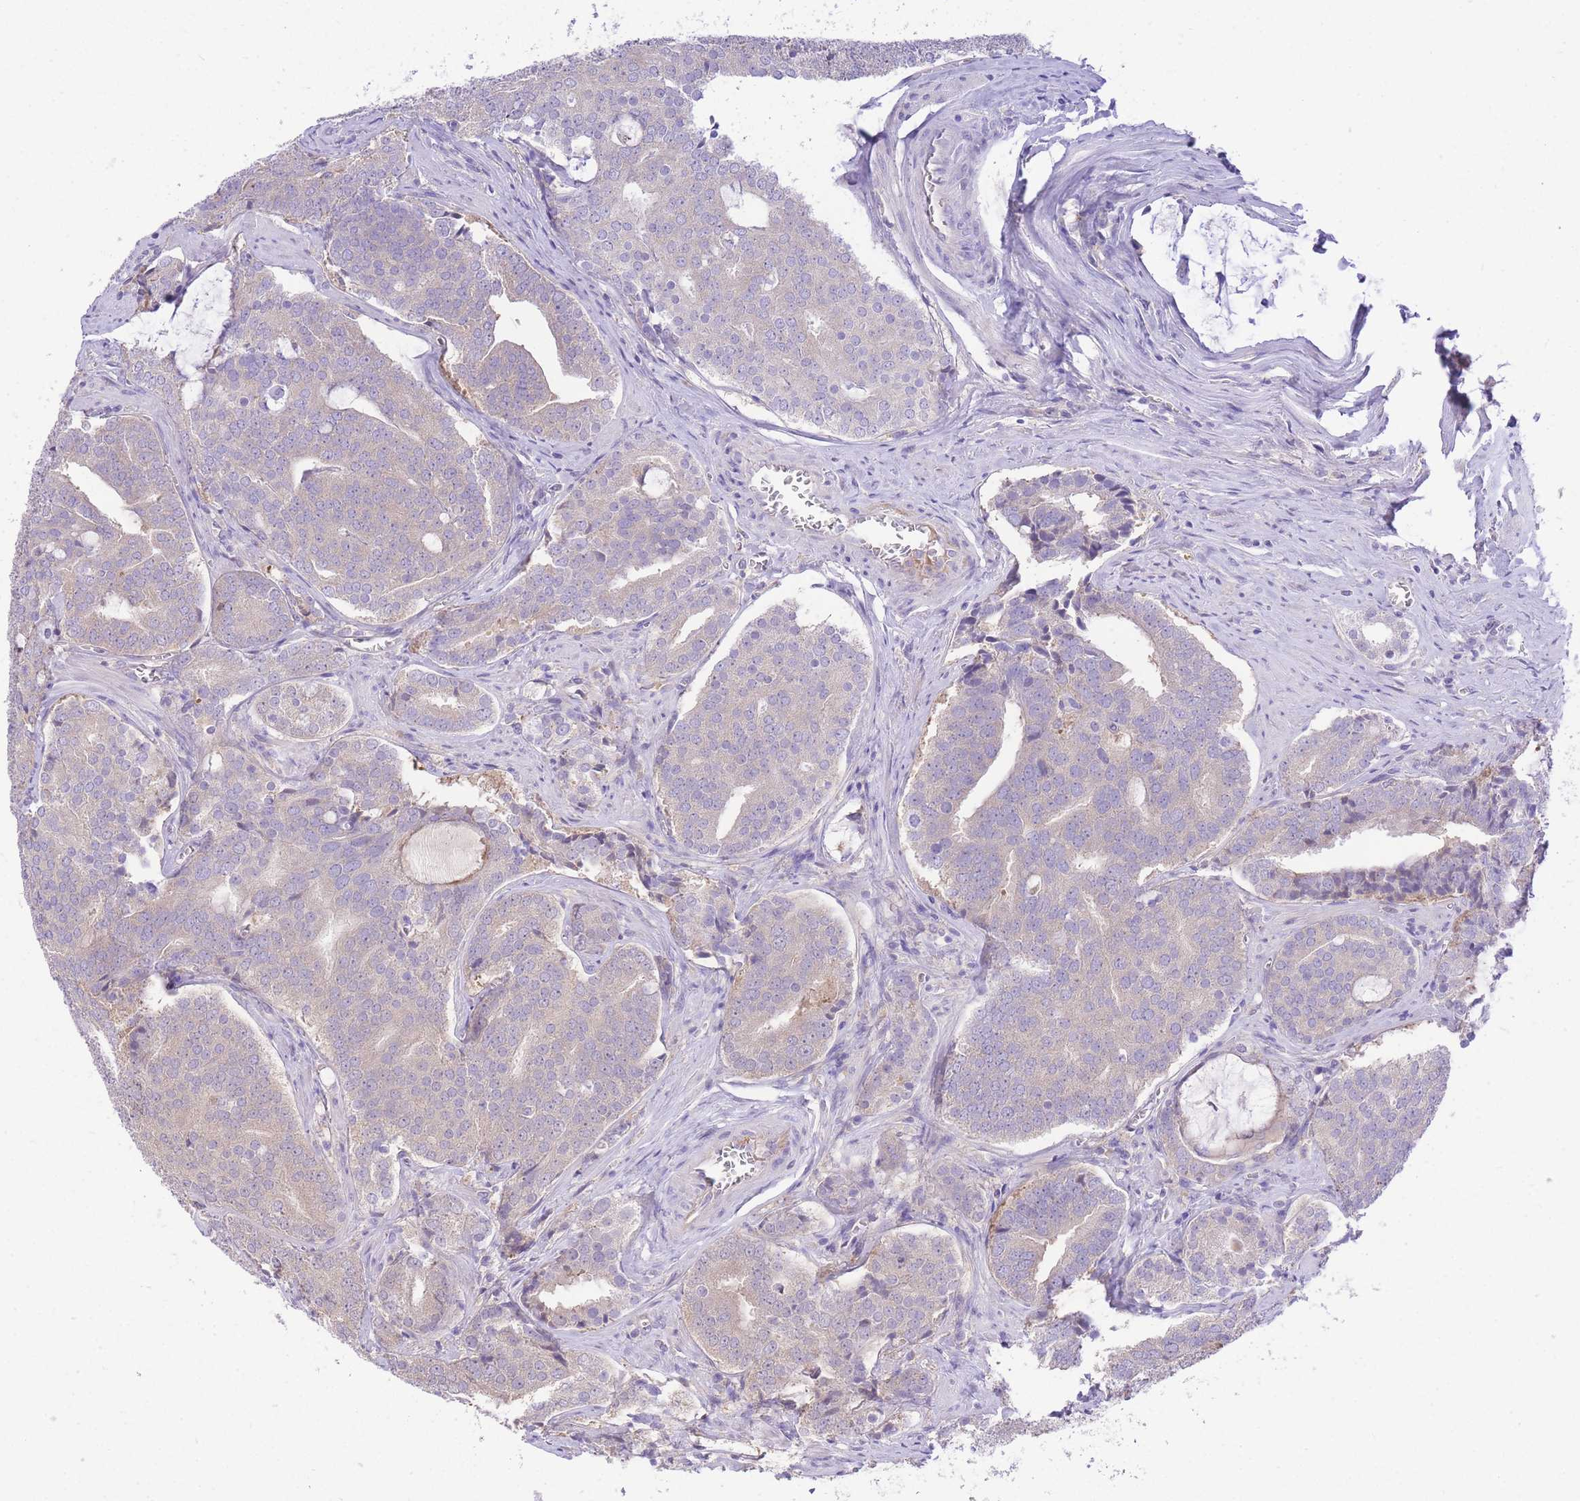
{"staining": {"intensity": "negative", "quantity": "none", "location": "none"}, "tissue": "prostate cancer", "cell_type": "Tumor cells", "image_type": "cancer", "snomed": [{"axis": "morphology", "description": "Adenocarcinoma, High grade"}, {"axis": "topography", "description": "Prostate"}], "caption": "The image demonstrates no staining of tumor cells in prostate adenocarcinoma (high-grade).", "gene": "LIPH", "patient": {"sex": "male", "age": 55}}